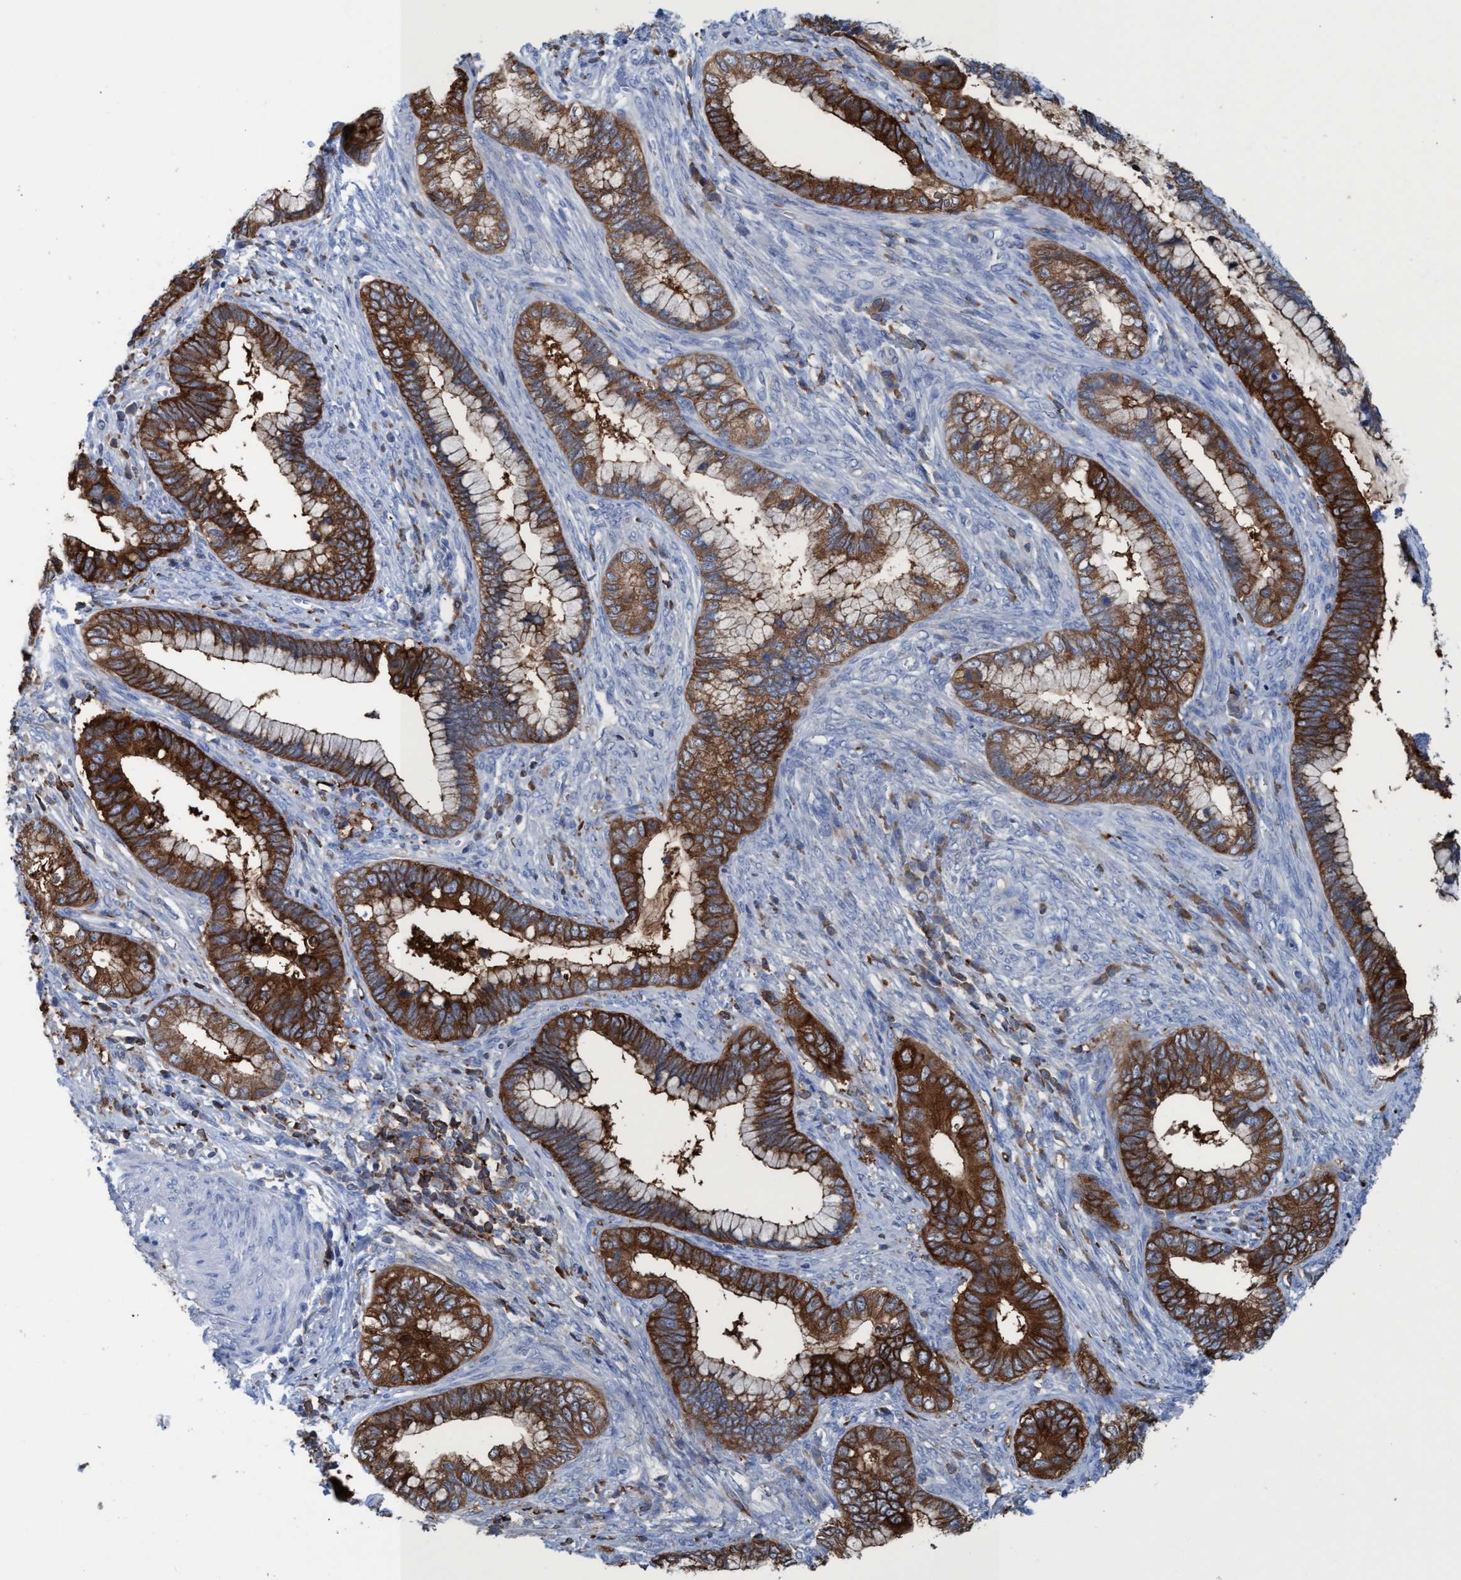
{"staining": {"intensity": "strong", "quantity": ">75%", "location": "cytoplasmic/membranous"}, "tissue": "cervical cancer", "cell_type": "Tumor cells", "image_type": "cancer", "snomed": [{"axis": "morphology", "description": "Adenocarcinoma, NOS"}, {"axis": "topography", "description": "Cervix"}], "caption": "Immunohistochemistry (IHC) micrograph of neoplastic tissue: adenocarcinoma (cervical) stained using IHC exhibits high levels of strong protein expression localized specifically in the cytoplasmic/membranous of tumor cells, appearing as a cytoplasmic/membranous brown color.", "gene": "EZR", "patient": {"sex": "female", "age": 44}}